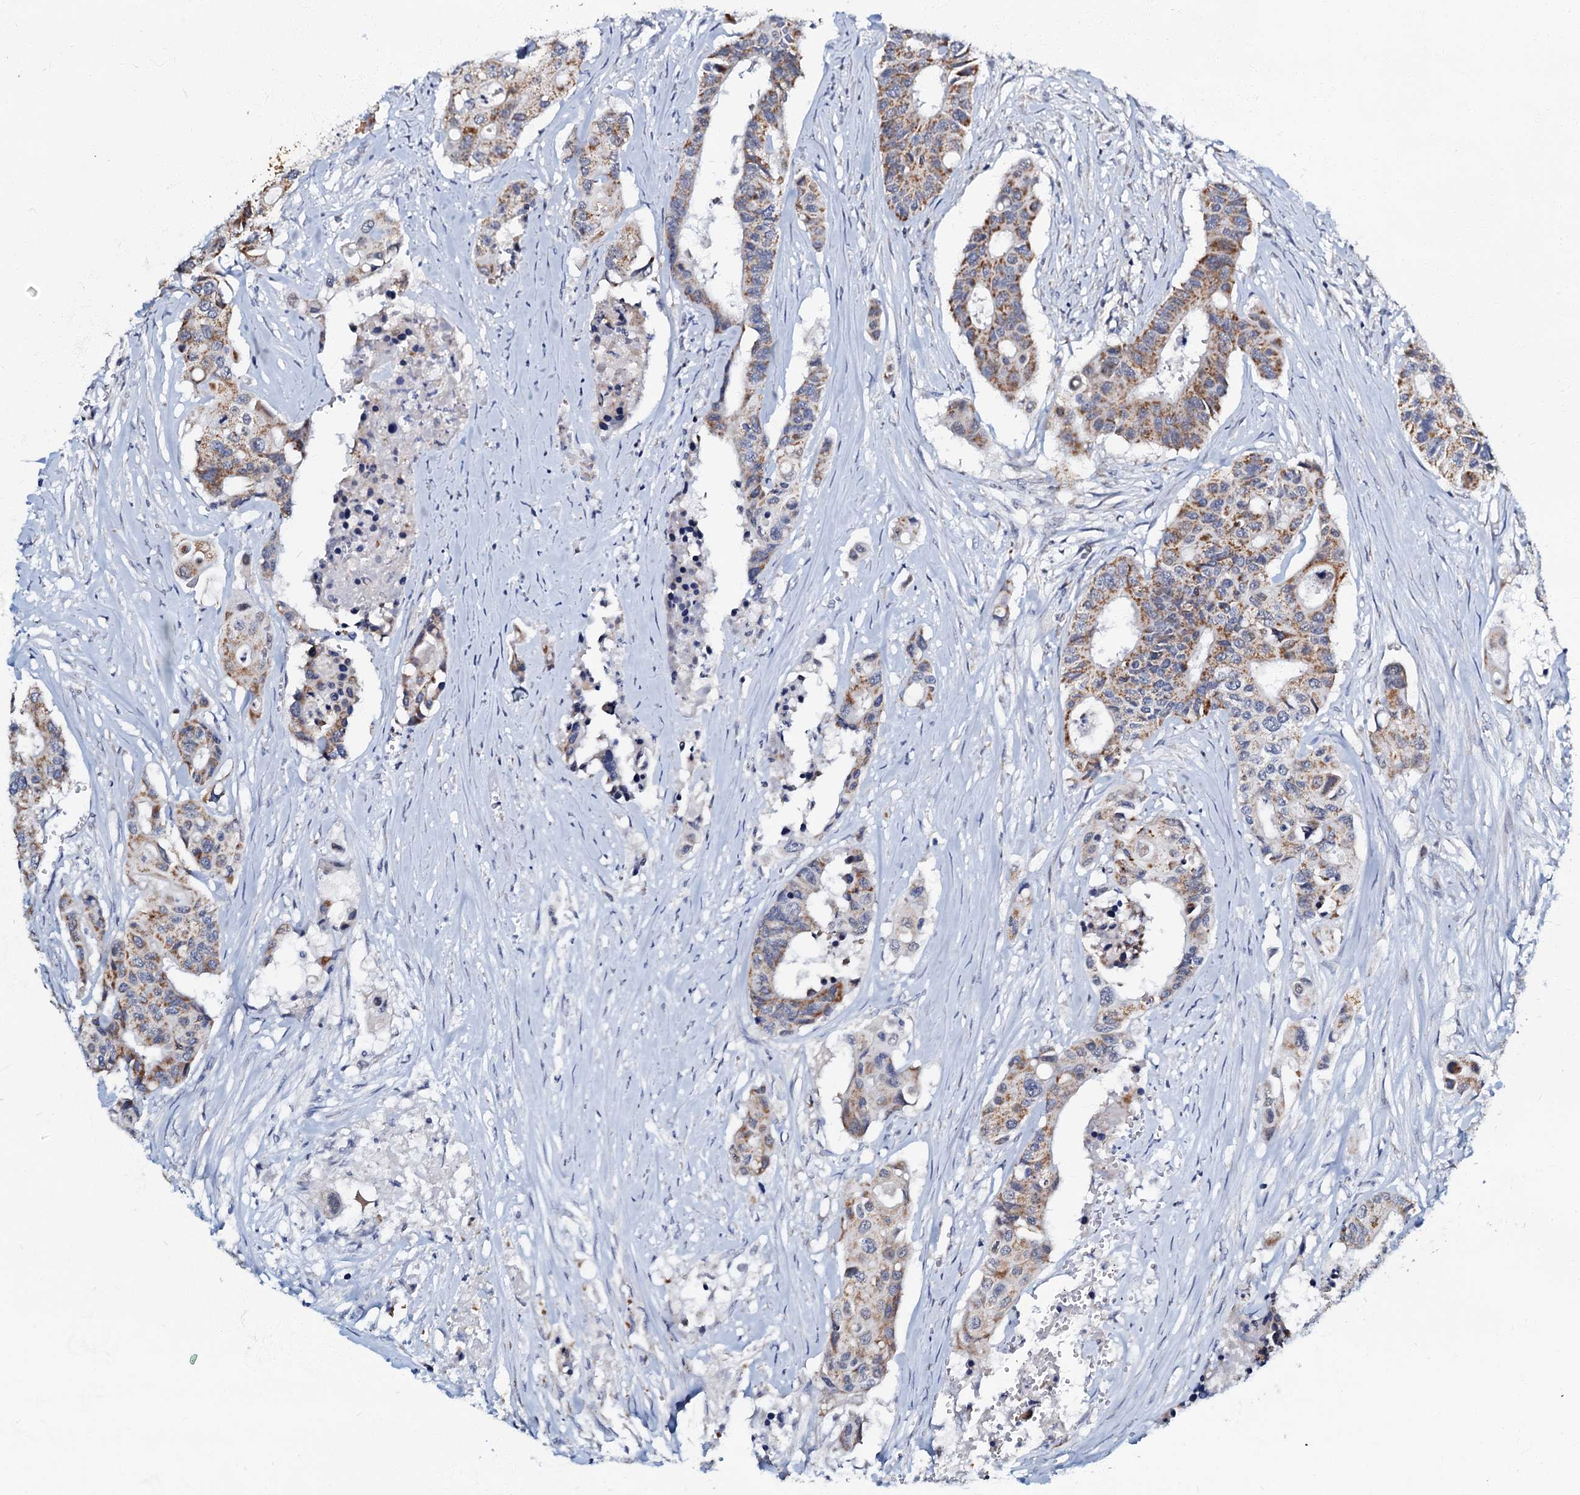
{"staining": {"intensity": "moderate", "quantity": ">75%", "location": "cytoplasmic/membranous"}, "tissue": "colorectal cancer", "cell_type": "Tumor cells", "image_type": "cancer", "snomed": [{"axis": "morphology", "description": "Adenocarcinoma, NOS"}, {"axis": "topography", "description": "Colon"}], "caption": "Protein staining by immunohistochemistry (IHC) demonstrates moderate cytoplasmic/membranous expression in approximately >75% of tumor cells in colorectal cancer (adenocarcinoma). The staining was performed using DAB (3,3'-diaminobenzidine) to visualize the protein expression in brown, while the nuclei were stained in blue with hematoxylin (Magnification: 20x).", "gene": "MRPL51", "patient": {"sex": "male", "age": 77}}